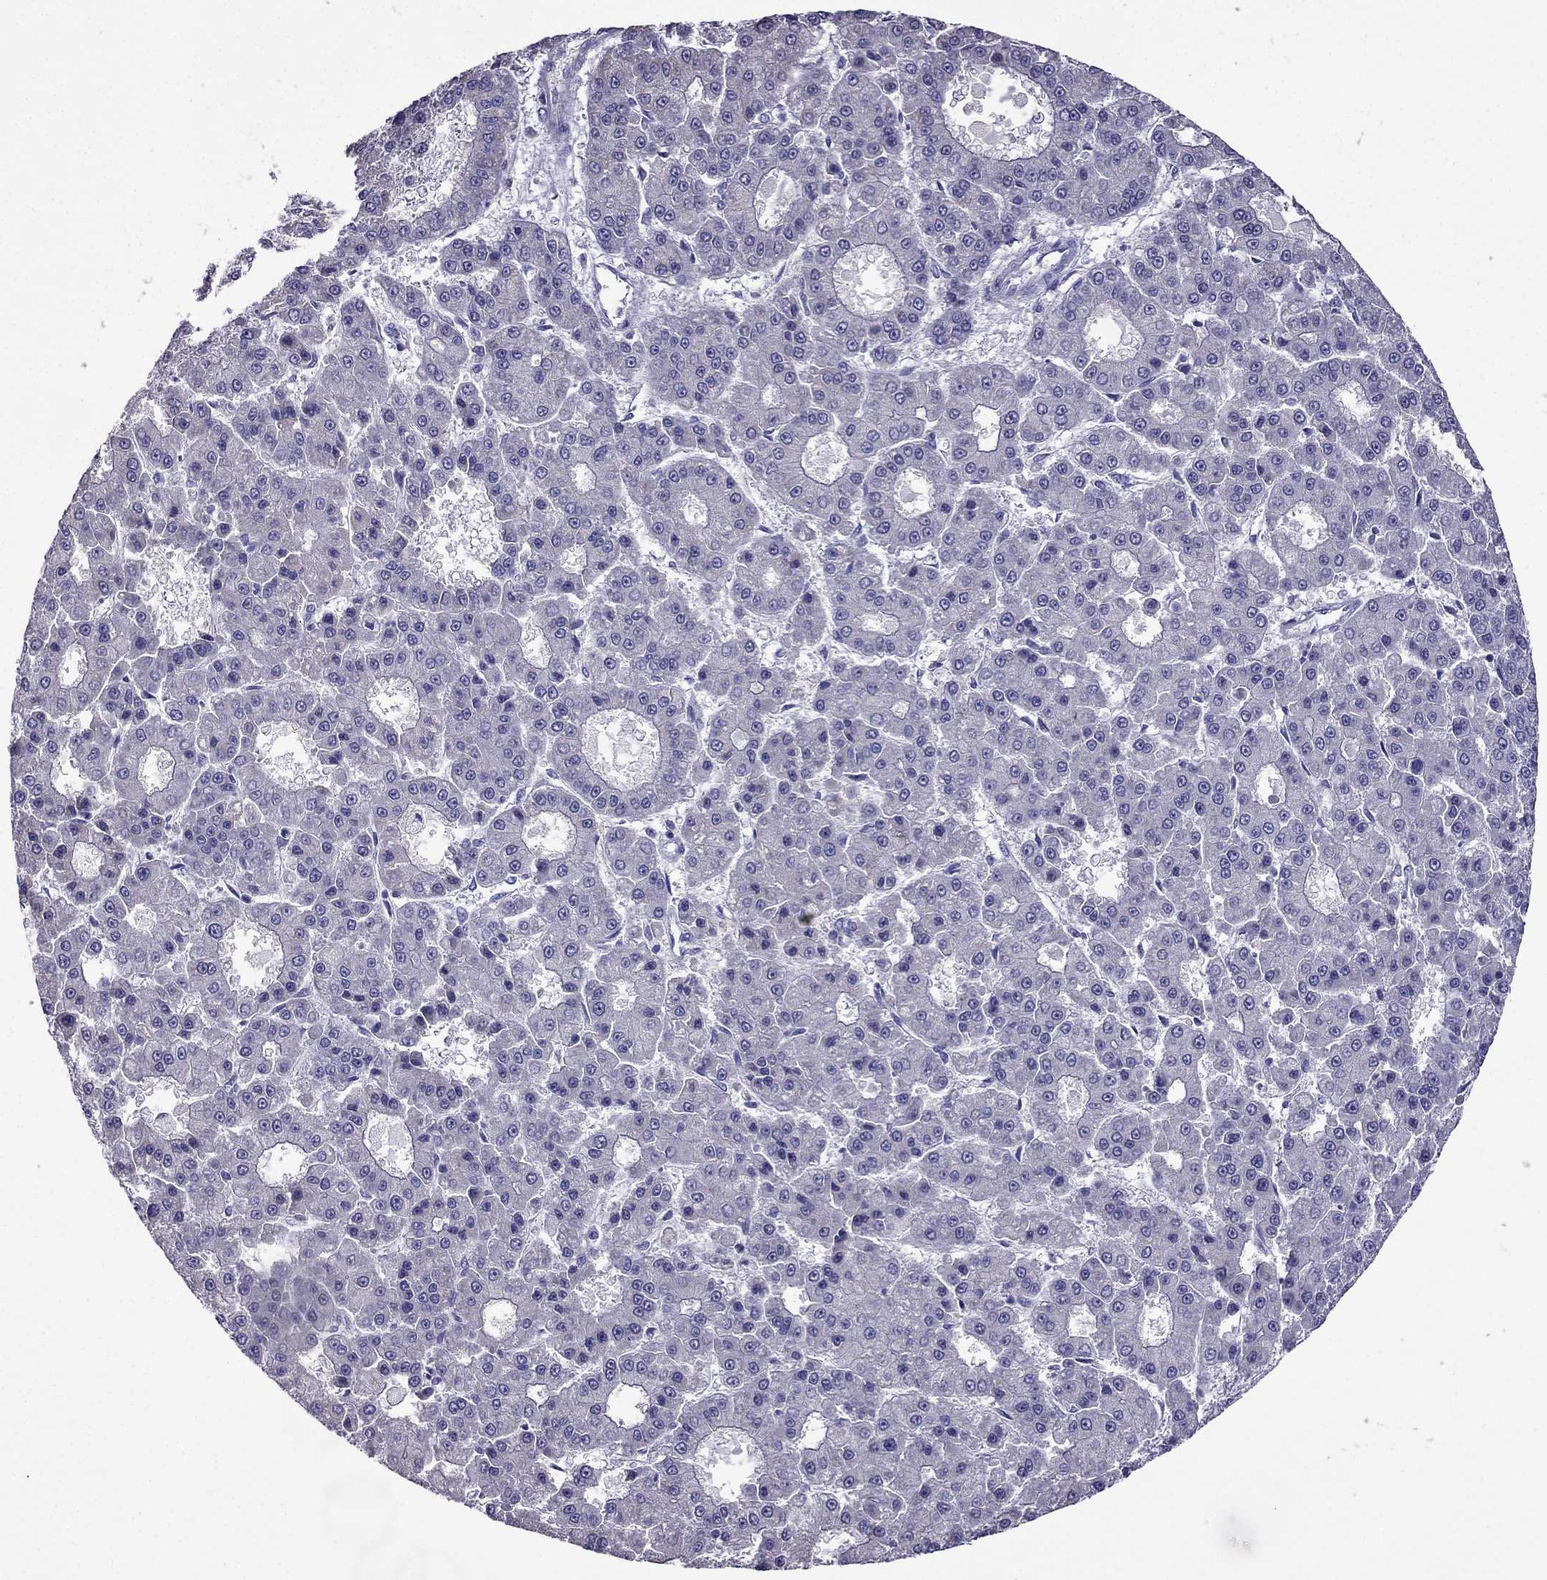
{"staining": {"intensity": "negative", "quantity": "none", "location": "none"}, "tissue": "liver cancer", "cell_type": "Tumor cells", "image_type": "cancer", "snomed": [{"axis": "morphology", "description": "Carcinoma, Hepatocellular, NOS"}, {"axis": "topography", "description": "Liver"}], "caption": "High magnification brightfield microscopy of liver hepatocellular carcinoma stained with DAB (3,3'-diaminobenzidine) (brown) and counterstained with hematoxylin (blue): tumor cells show no significant positivity.", "gene": "DSC1", "patient": {"sex": "male", "age": 70}}